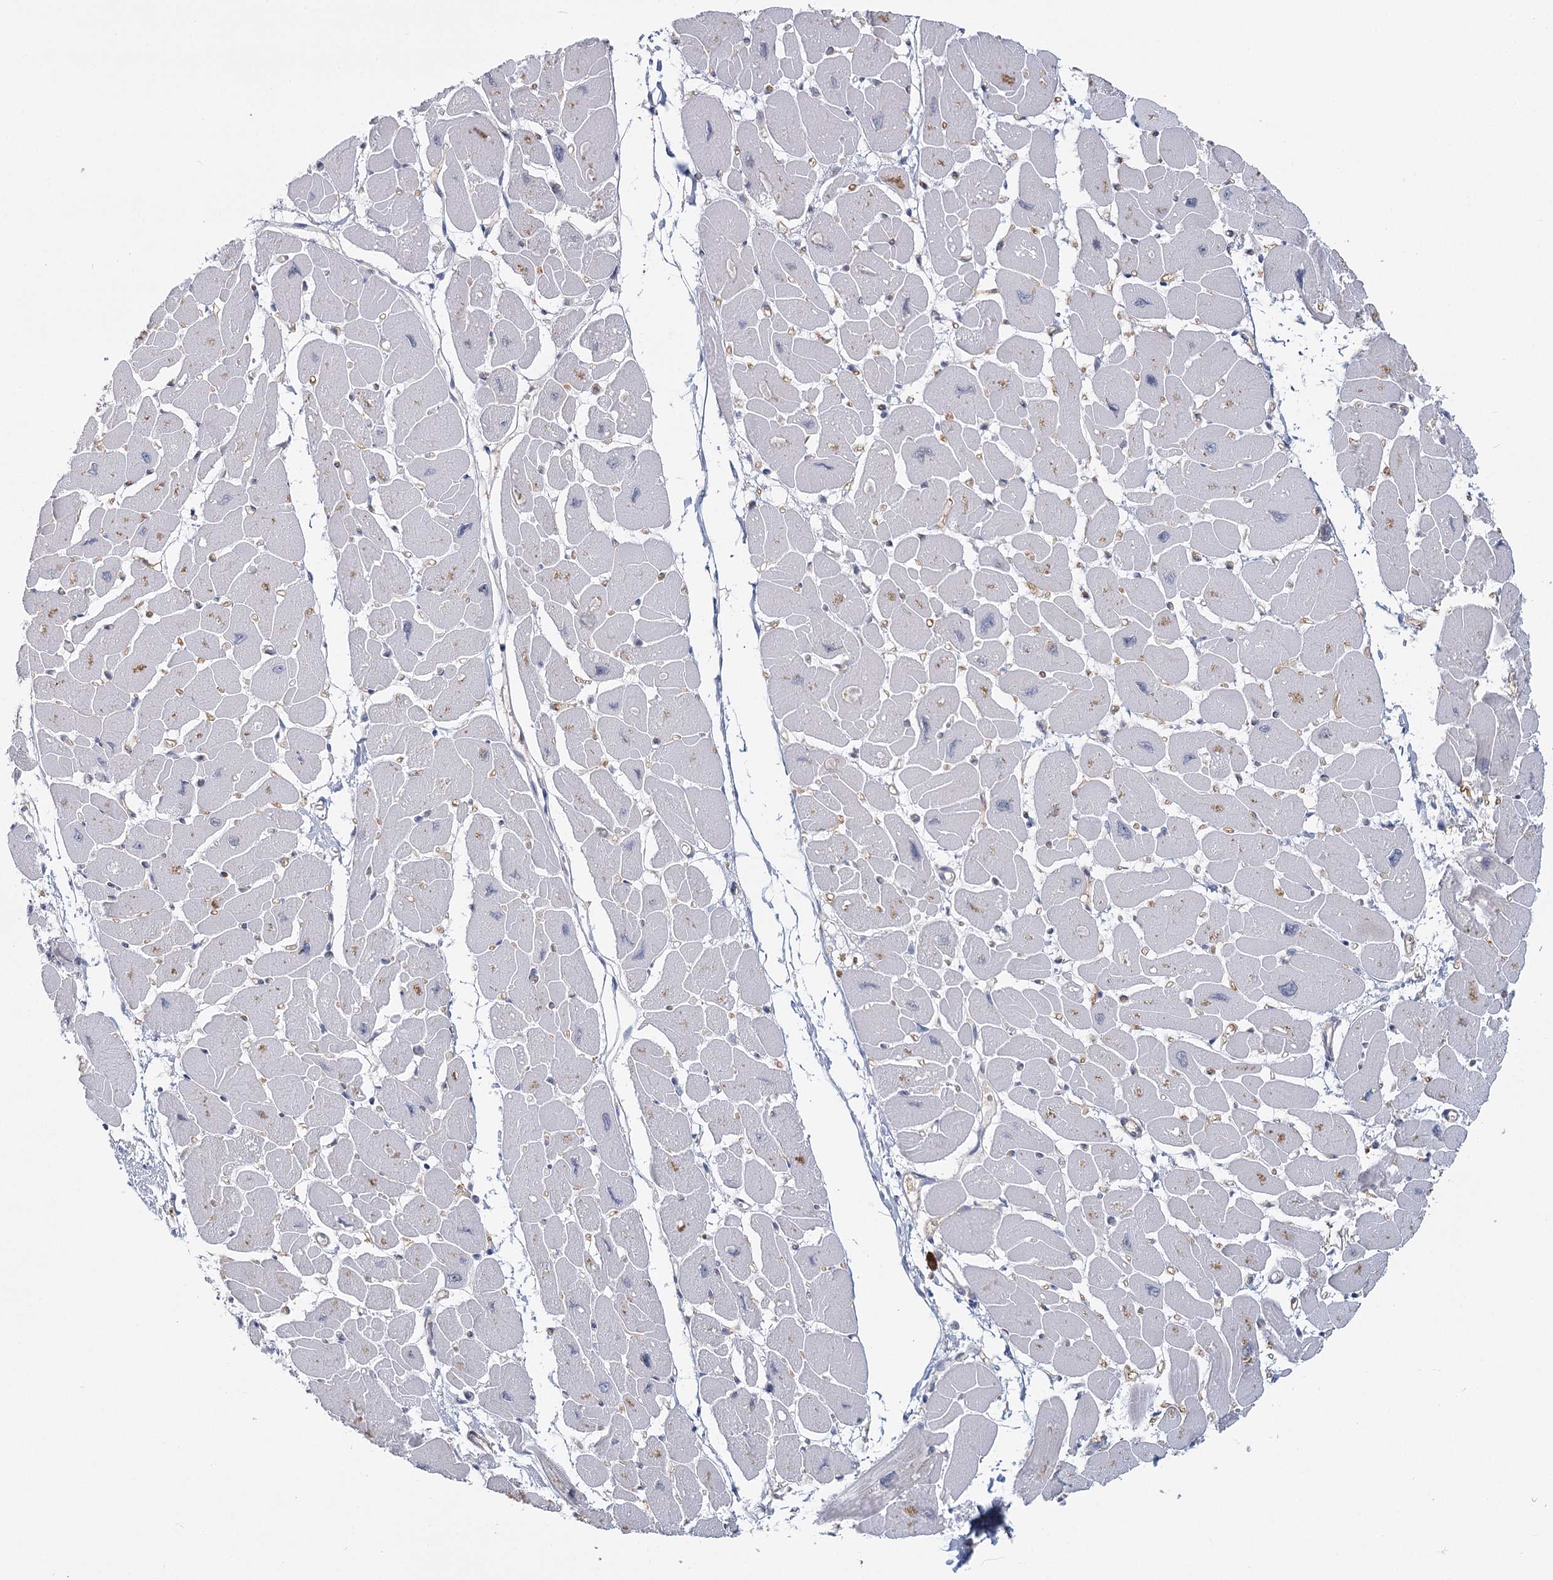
{"staining": {"intensity": "moderate", "quantity": "<25%", "location": "nuclear"}, "tissue": "heart muscle", "cell_type": "Cardiomyocytes", "image_type": "normal", "snomed": [{"axis": "morphology", "description": "Normal tissue, NOS"}, {"axis": "topography", "description": "Heart"}], "caption": "Moderate nuclear positivity for a protein is present in about <25% of cardiomyocytes of benign heart muscle using immunohistochemistry.", "gene": "USP11", "patient": {"sex": "female", "age": 54}}